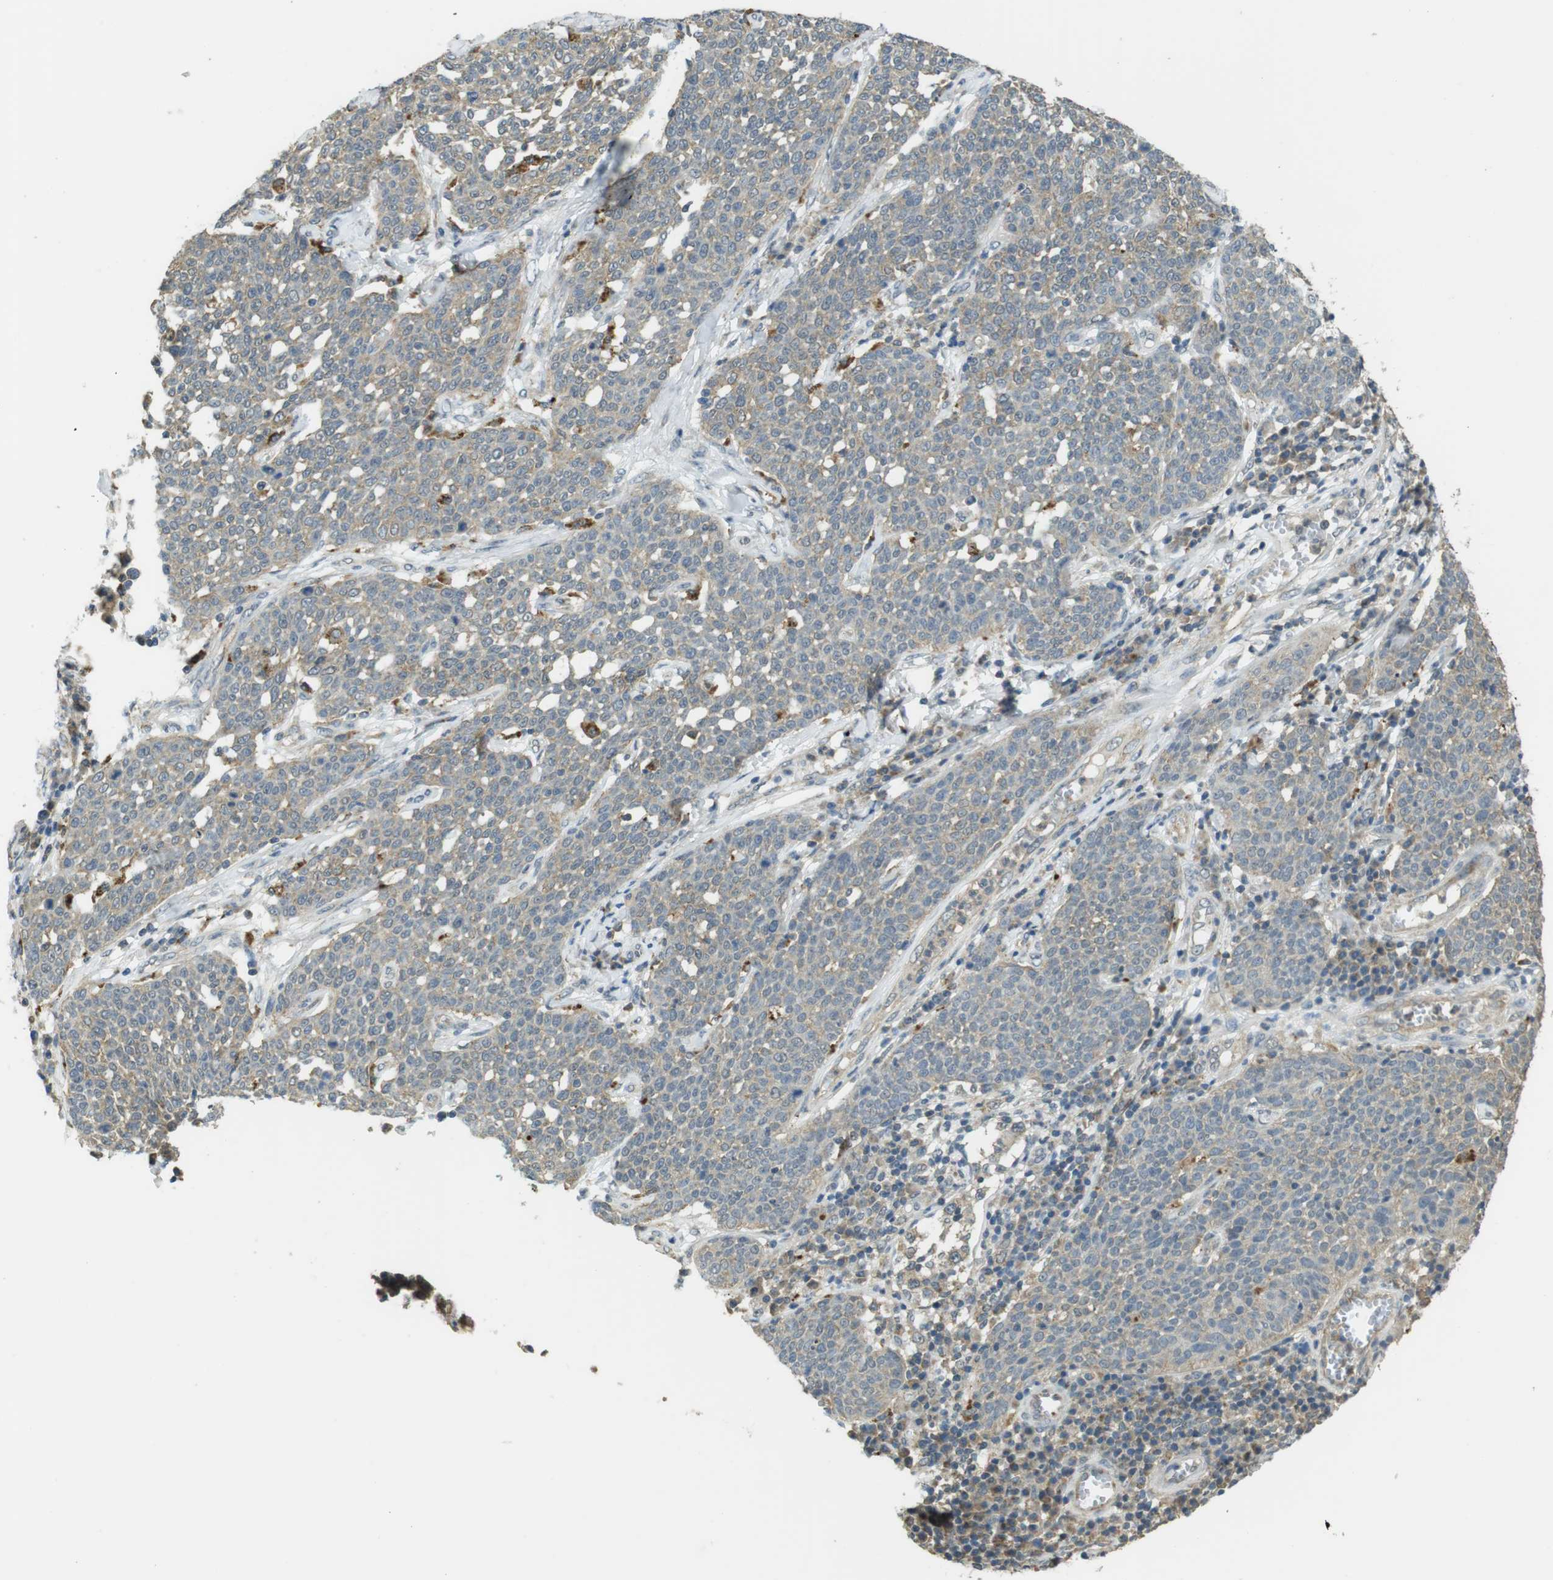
{"staining": {"intensity": "weak", "quantity": ">75%", "location": "cytoplasmic/membranous"}, "tissue": "cervical cancer", "cell_type": "Tumor cells", "image_type": "cancer", "snomed": [{"axis": "morphology", "description": "Squamous cell carcinoma, NOS"}, {"axis": "topography", "description": "Cervix"}], "caption": "Protein staining of cervical squamous cell carcinoma tissue exhibits weak cytoplasmic/membranous expression in about >75% of tumor cells.", "gene": "BRI3BP", "patient": {"sex": "female", "age": 34}}